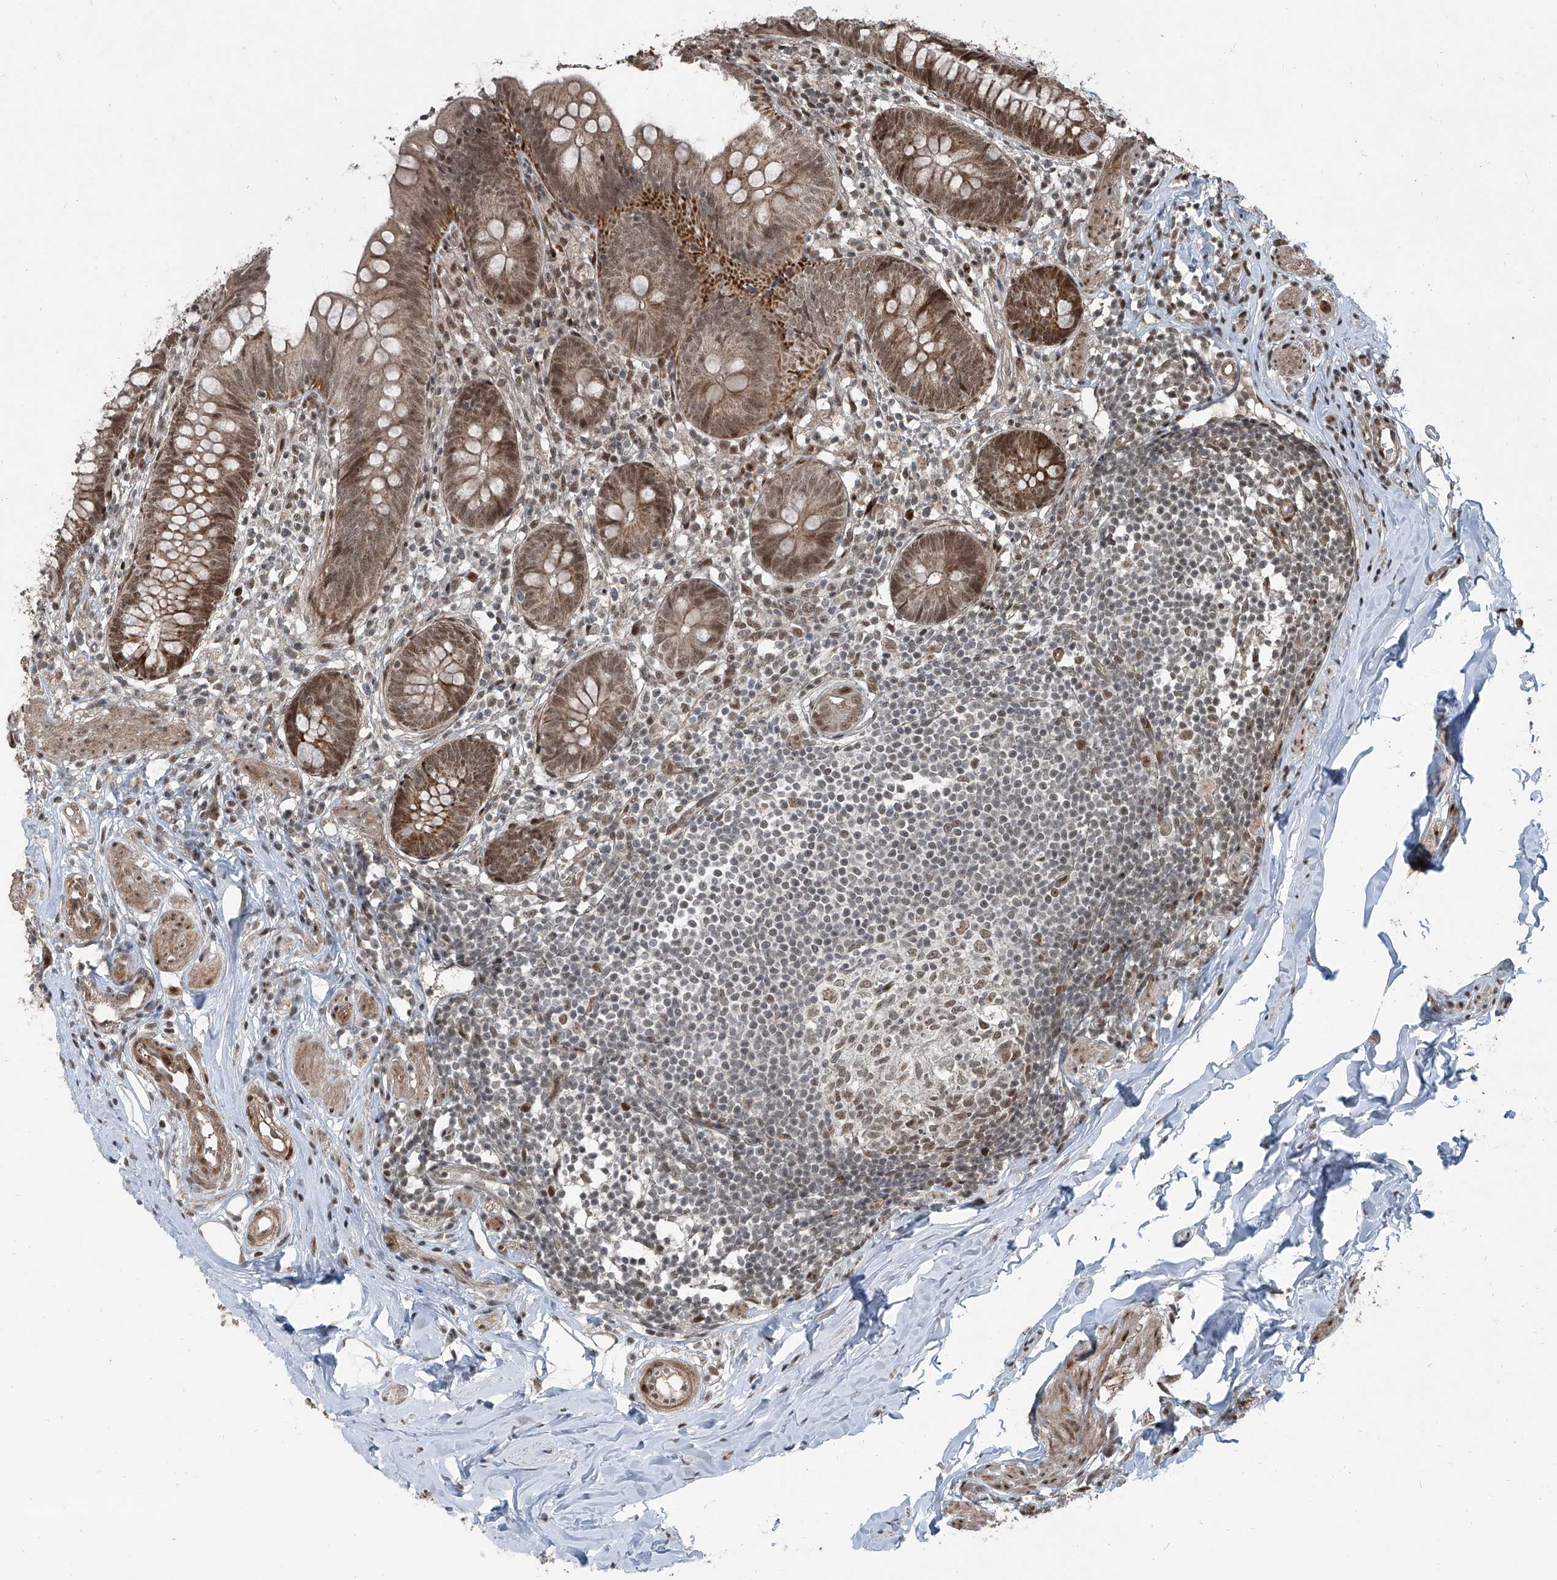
{"staining": {"intensity": "moderate", "quantity": ">75%", "location": "cytoplasmic/membranous,nuclear"}, "tissue": "appendix", "cell_type": "Glandular cells", "image_type": "normal", "snomed": [{"axis": "morphology", "description": "Normal tissue, NOS"}, {"axis": "topography", "description": "Appendix"}], "caption": "High-magnification brightfield microscopy of benign appendix stained with DAB (3,3'-diaminobenzidine) (brown) and counterstained with hematoxylin (blue). glandular cells exhibit moderate cytoplasmic/membranous,nuclear staining is appreciated in approximately>75% of cells. (DAB IHC, brown staining for protein, blue staining for nuclei).", "gene": "ZNF570", "patient": {"sex": "female", "age": 62}}